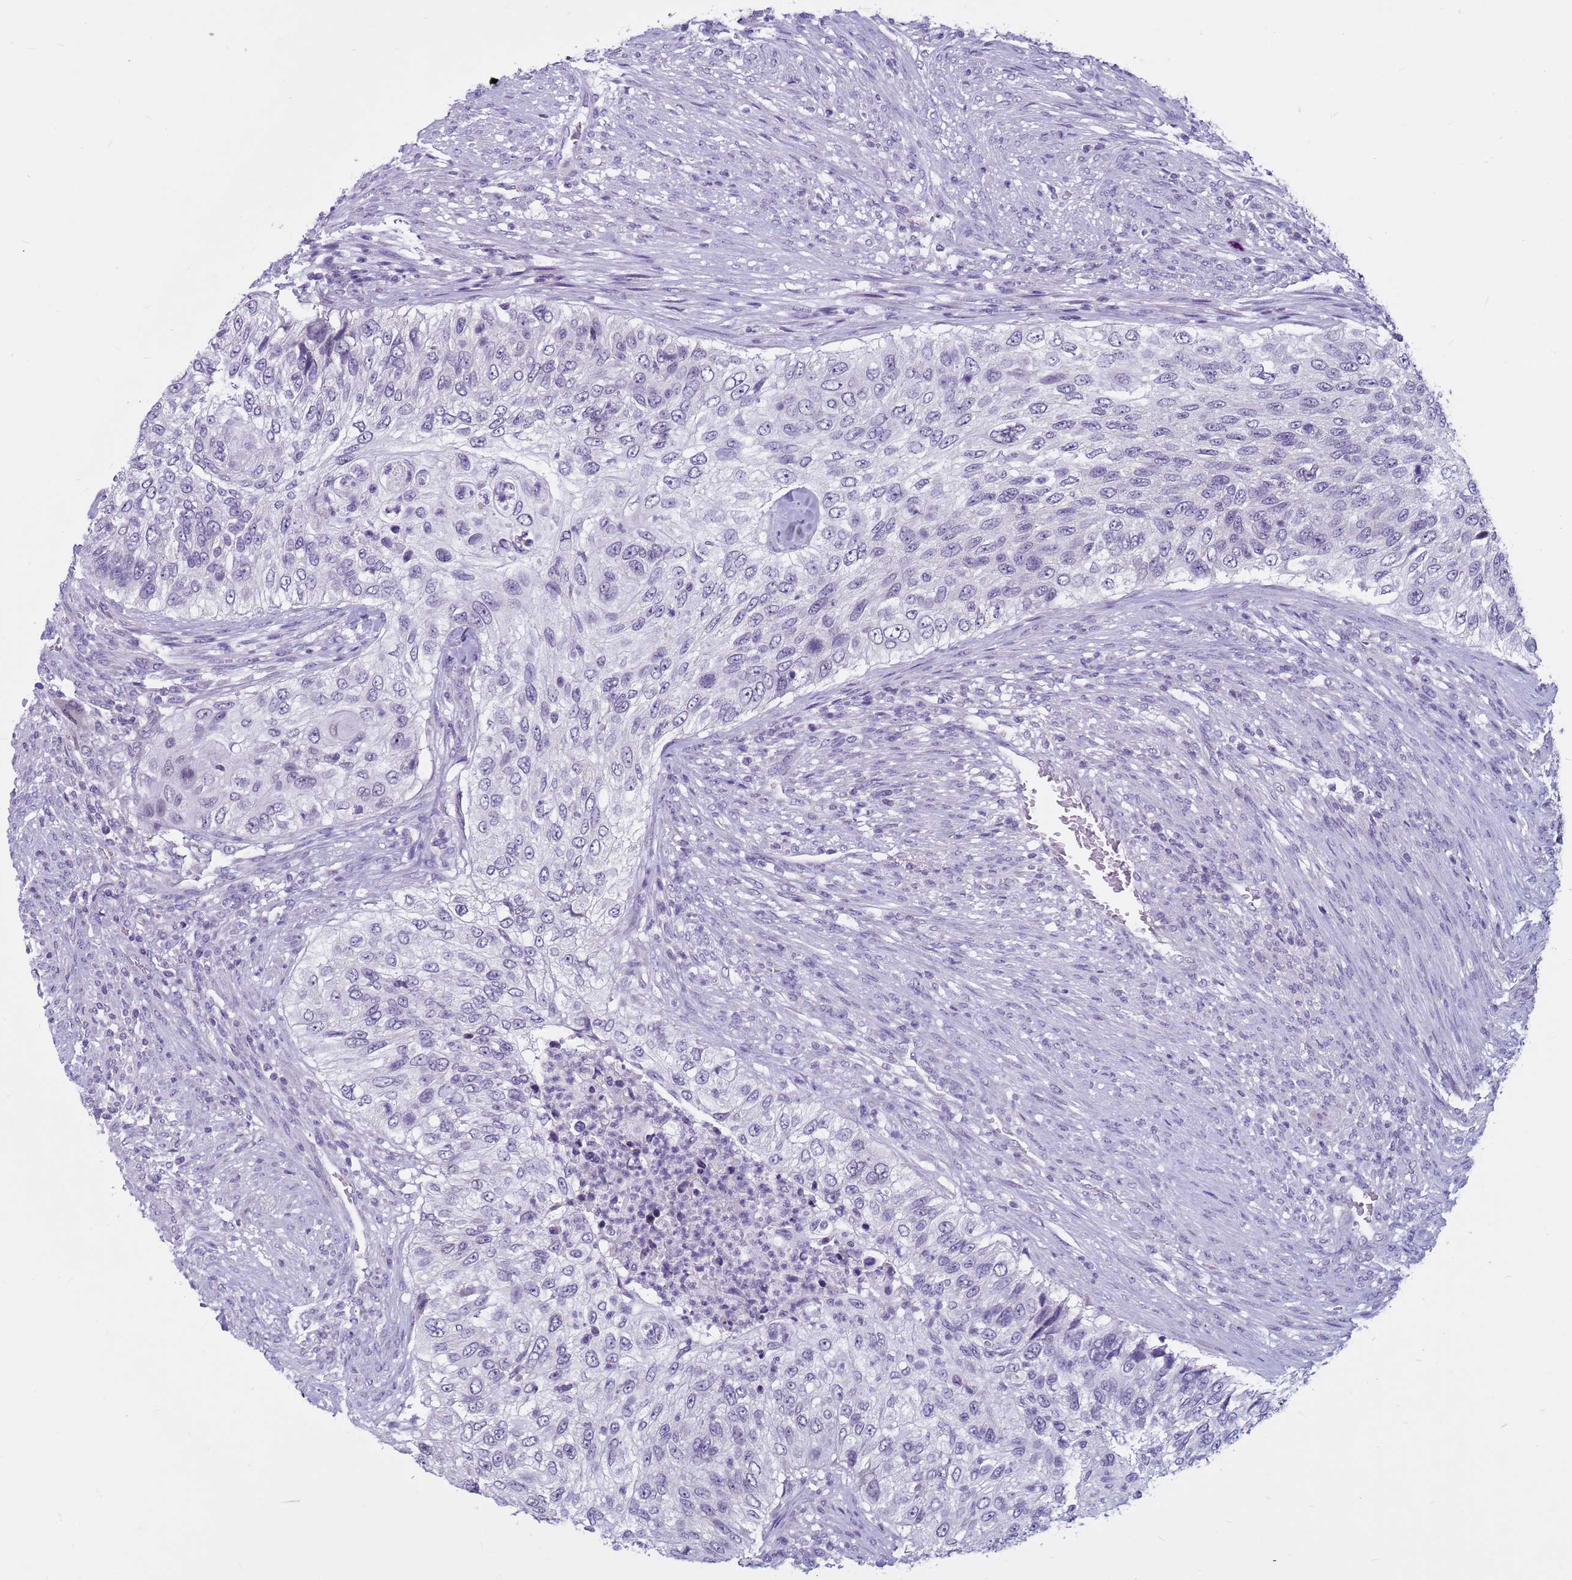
{"staining": {"intensity": "negative", "quantity": "none", "location": "none"}, "tissue": "urothelial cancer", "cell_type": "Tumor cells", "image_type": "cancer", "snomed": [{"axis": "morphology", "description": "Urothelial carcinoma, High grade"}, {"axis": "topography", "description": "Urinary bladder"}], "caption": "Immunohistochemical staining of human urothelial carcinoma (high-grade) displays no significant expression in tumor cells.", "gene": "CDK2AP2", "patient": {"sex": "female", "age": 60}}